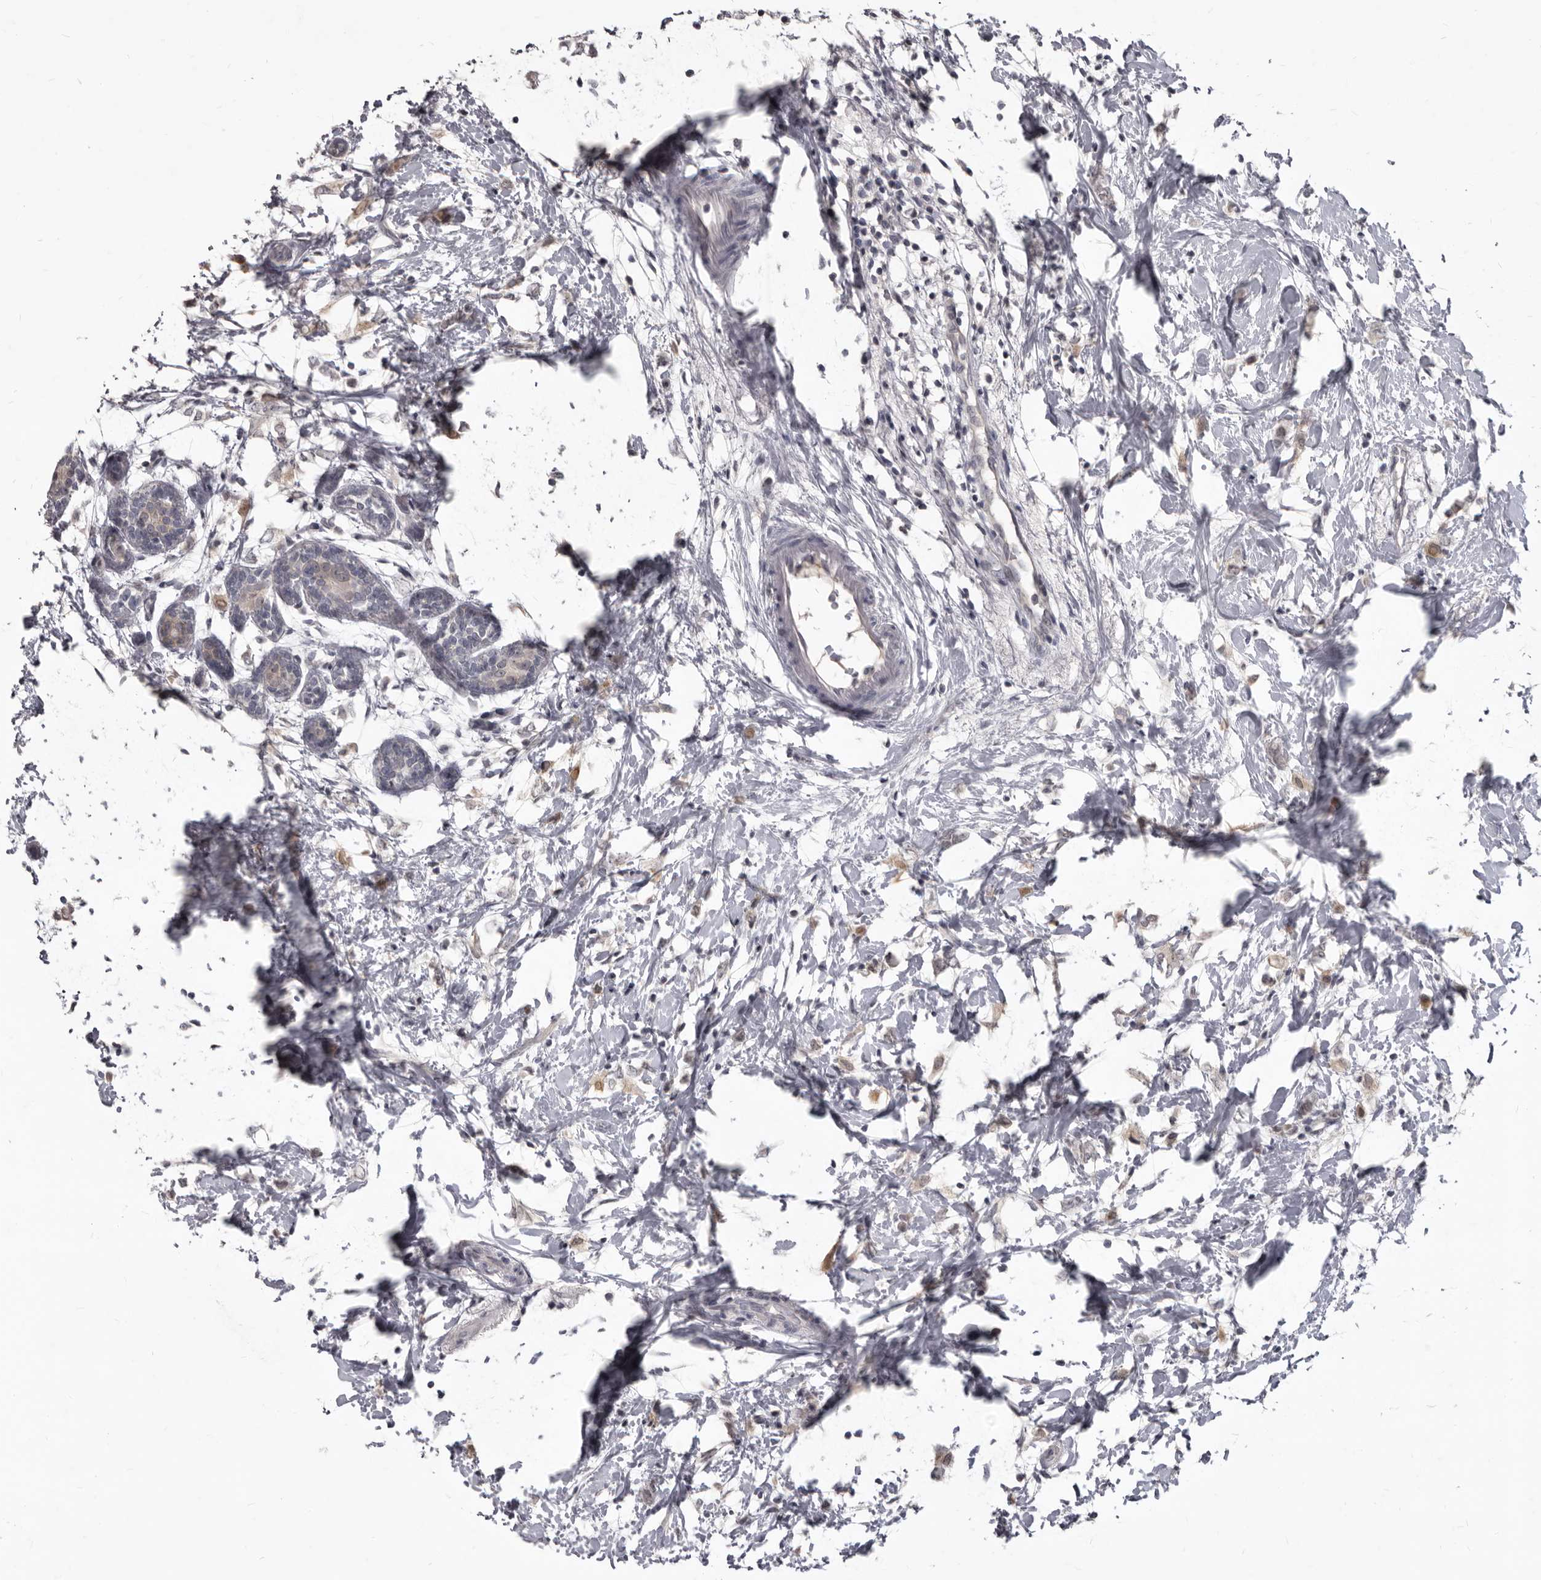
{"staining": {"intensity": "weak", "quantity": "<25%", "location": "cytoplasmic/membranous"}, "tissue": "breast cancer", "cell_type": "Tumor cells", "image_type": "cancer", "snomed": [{"axis": "morphology", "description": "Normal tissue, NOS"}, {"axis": "morphology", "description": "Lobular carcinoma"}, {"axis": "topography", "description": "Breast"}], "caption": "Immunohistochemistry photomicrograph of neoplastic tissue: human breast lobular carcinoma stained with DAB (3,3'-diaminobenzidine) demonstrates no significant protein expression in tumor cells.", "gene": "SULT1E1", "patient": {"sex": "female", "age": 47}}